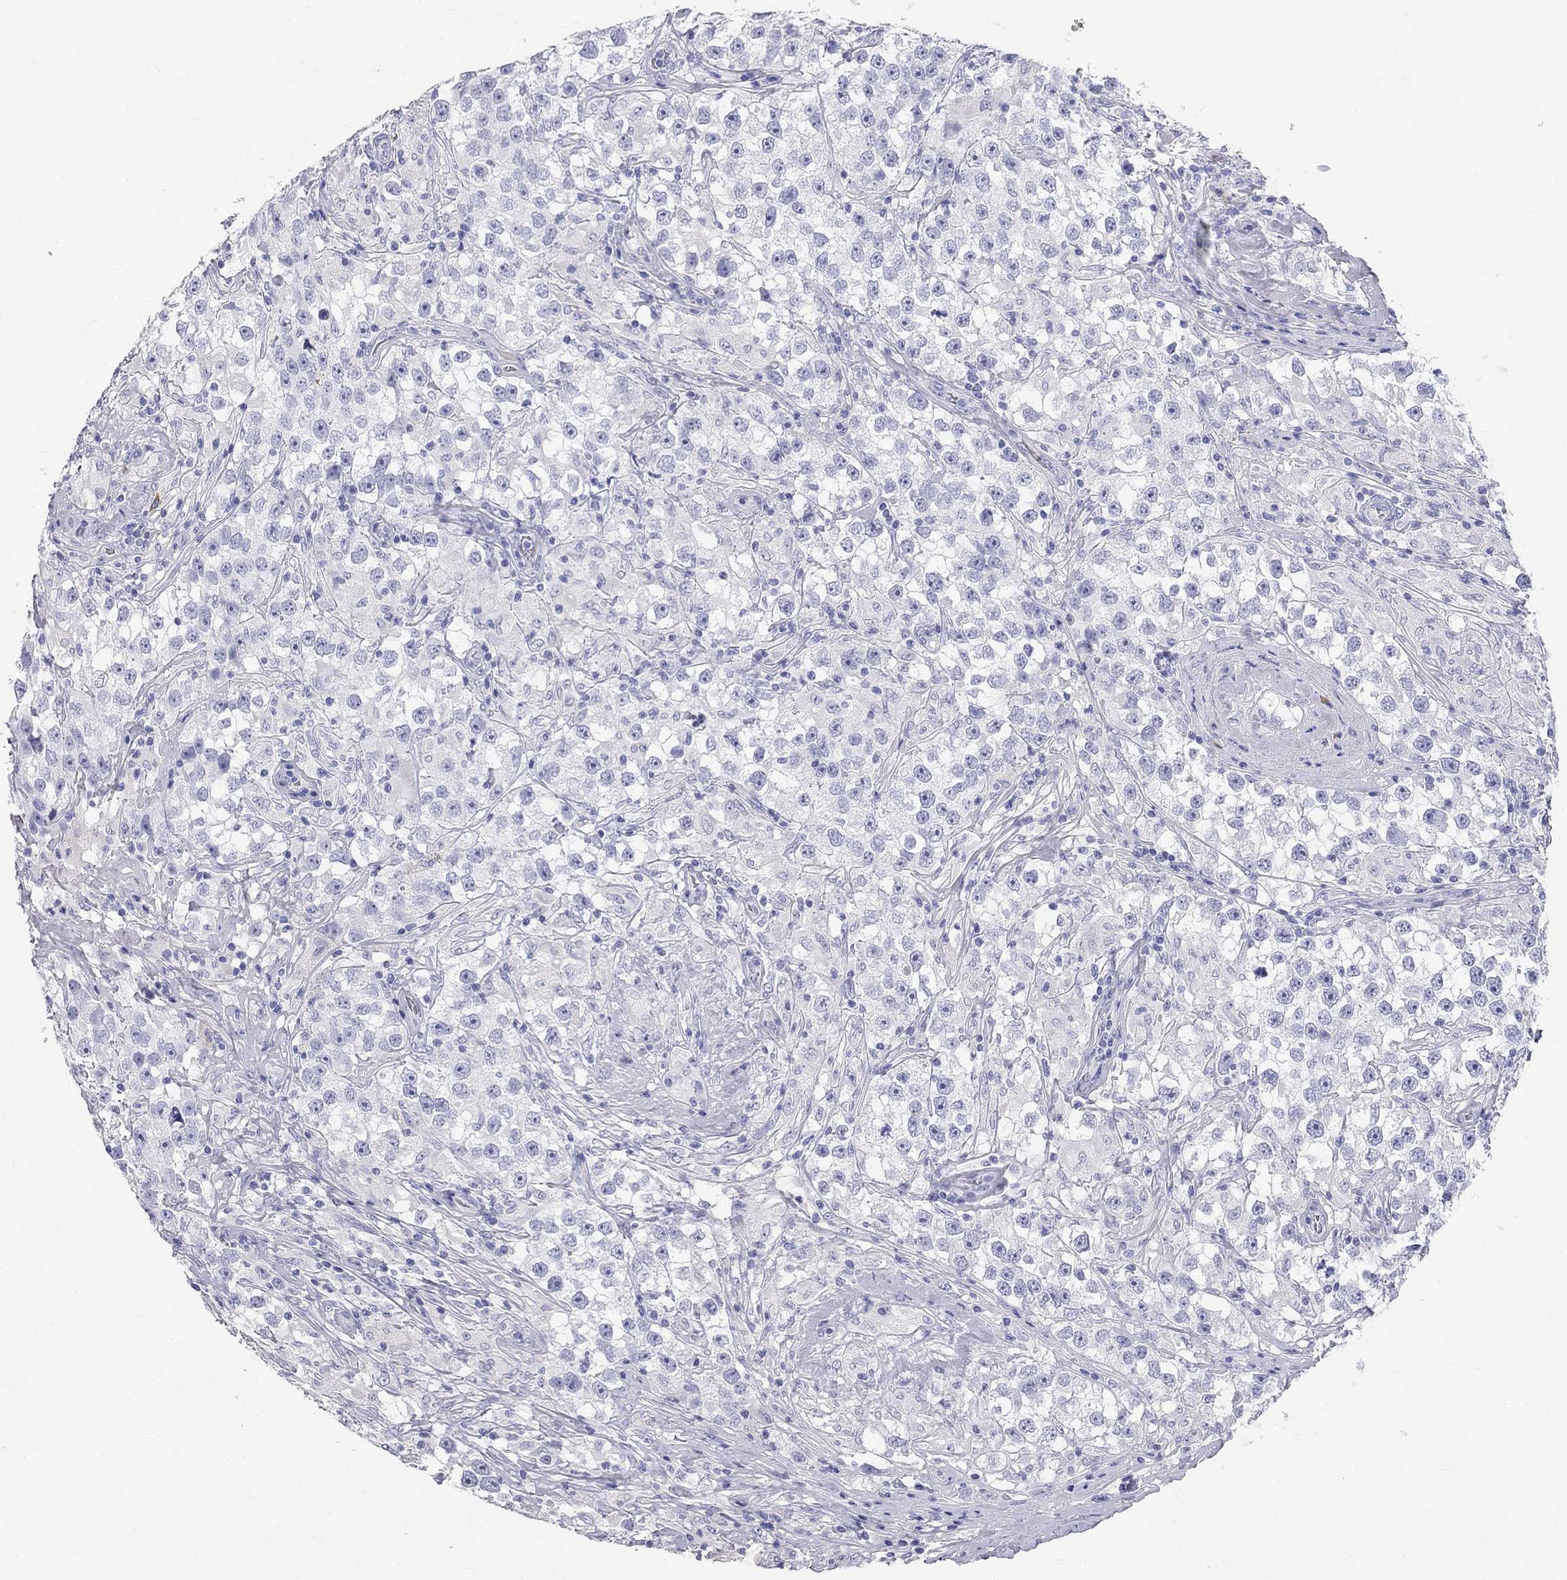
{"staining": {"intensity": "negative", "quantity": "none", "location": "none"}, "tissue": "testis cancer", "cell_type": "Tumor cells", "image_type": "cancer", "snomed": [{"axis": "morphology", "description": "Seminoma, NOS"}, {"axis": "topography", "description": "Testis"}], "caption": "An image of human testis cancer is negative for staining in tumor cells.", "gene": "PHOX2B", "patient": {"sex": "male", "age": 46}}